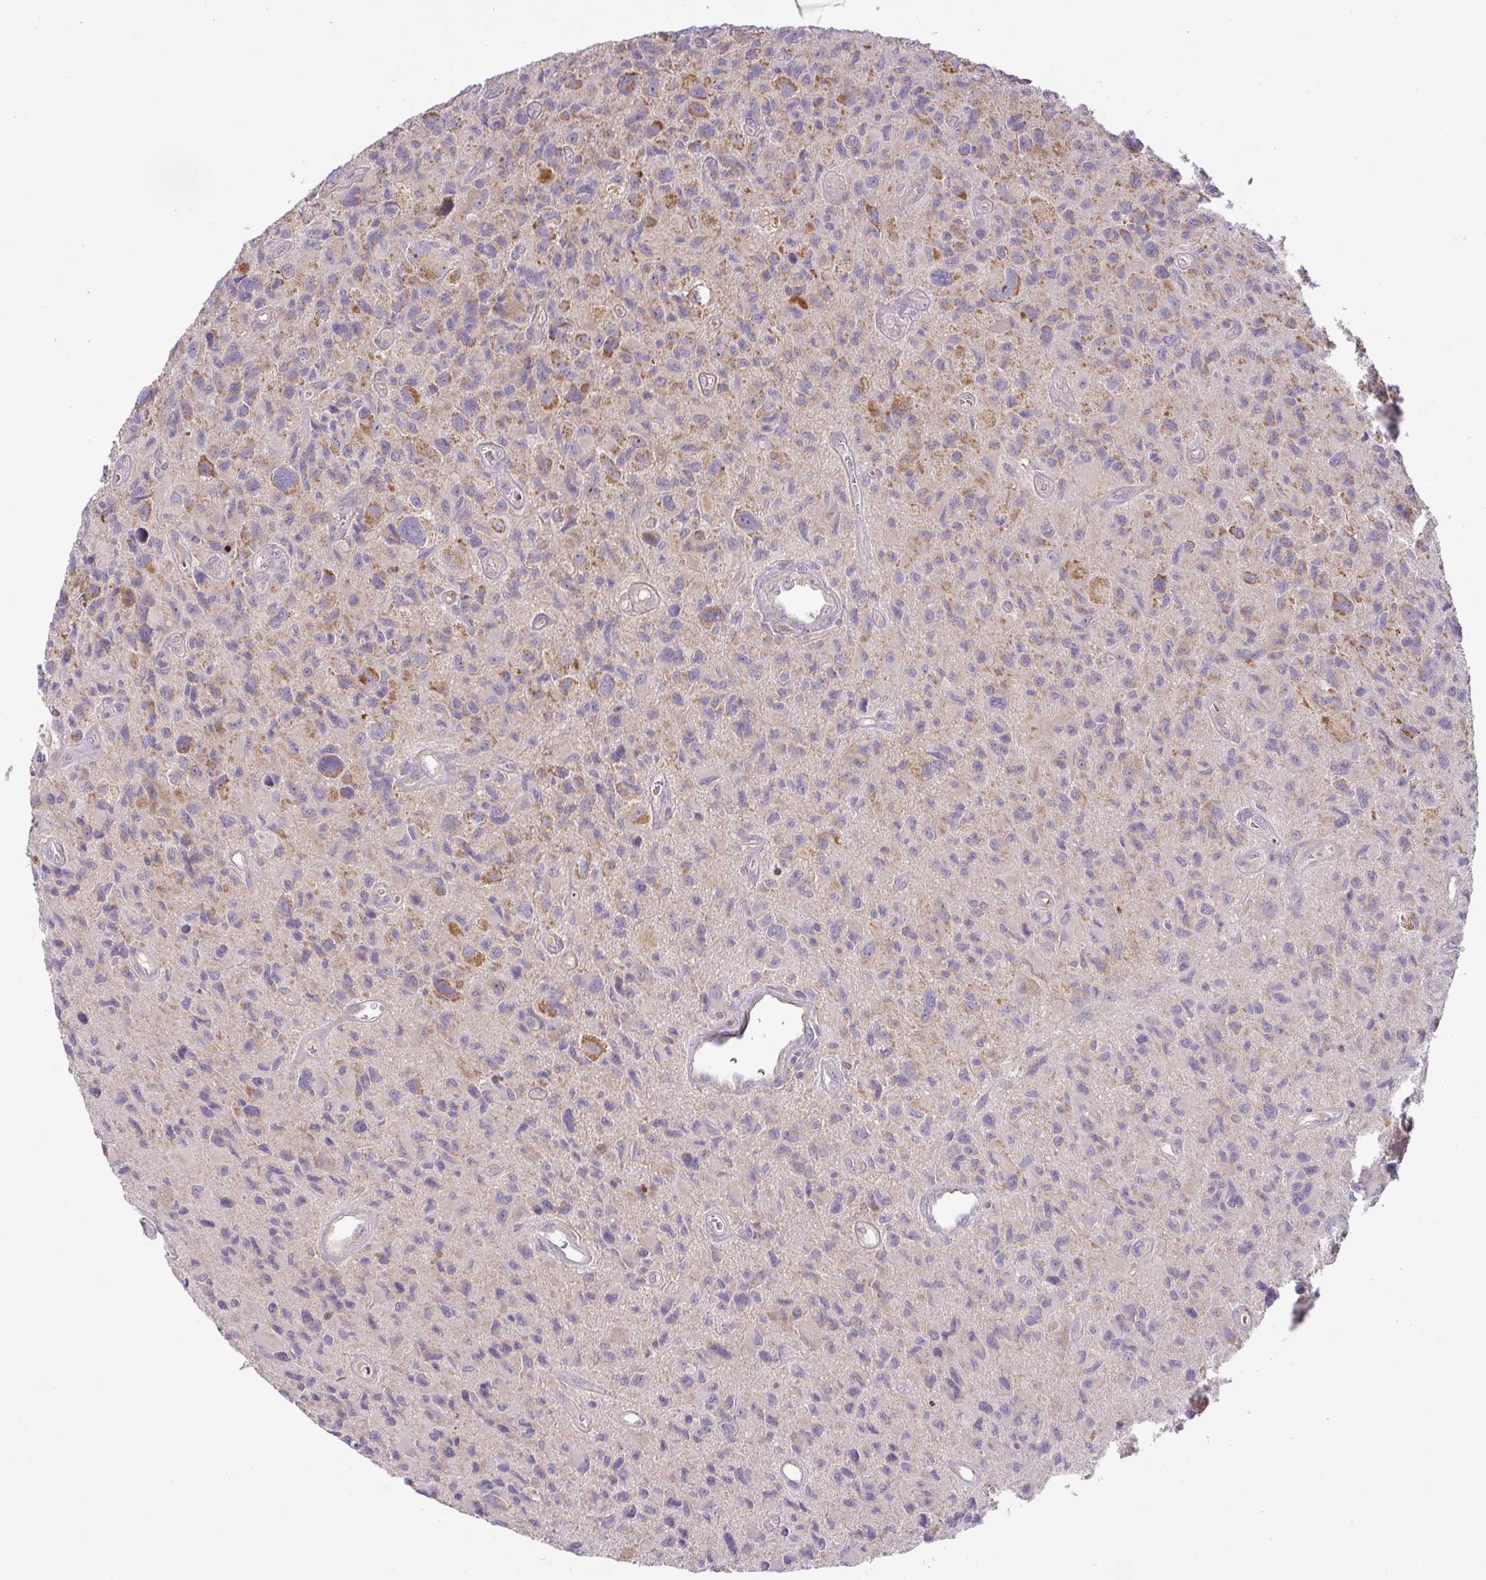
{"staining": {"intensity": "negative", "quantity": "none", "location": "none"}, "tissue": "glioma", "cell_type": "Tumor cells", "image_type": "cancer", "snomed": [{"axis": "morphology", "description": "Glioma, malignant, High grade"}, {"axis": "topography", "description": "Brain"}], "caption": "This is an IHC photomicrograph of human malignant glioma (high-grade). There is no staining in tumor cells.", "gene": "ZNF394", "patient": {"sex": "male", "age": 76}}